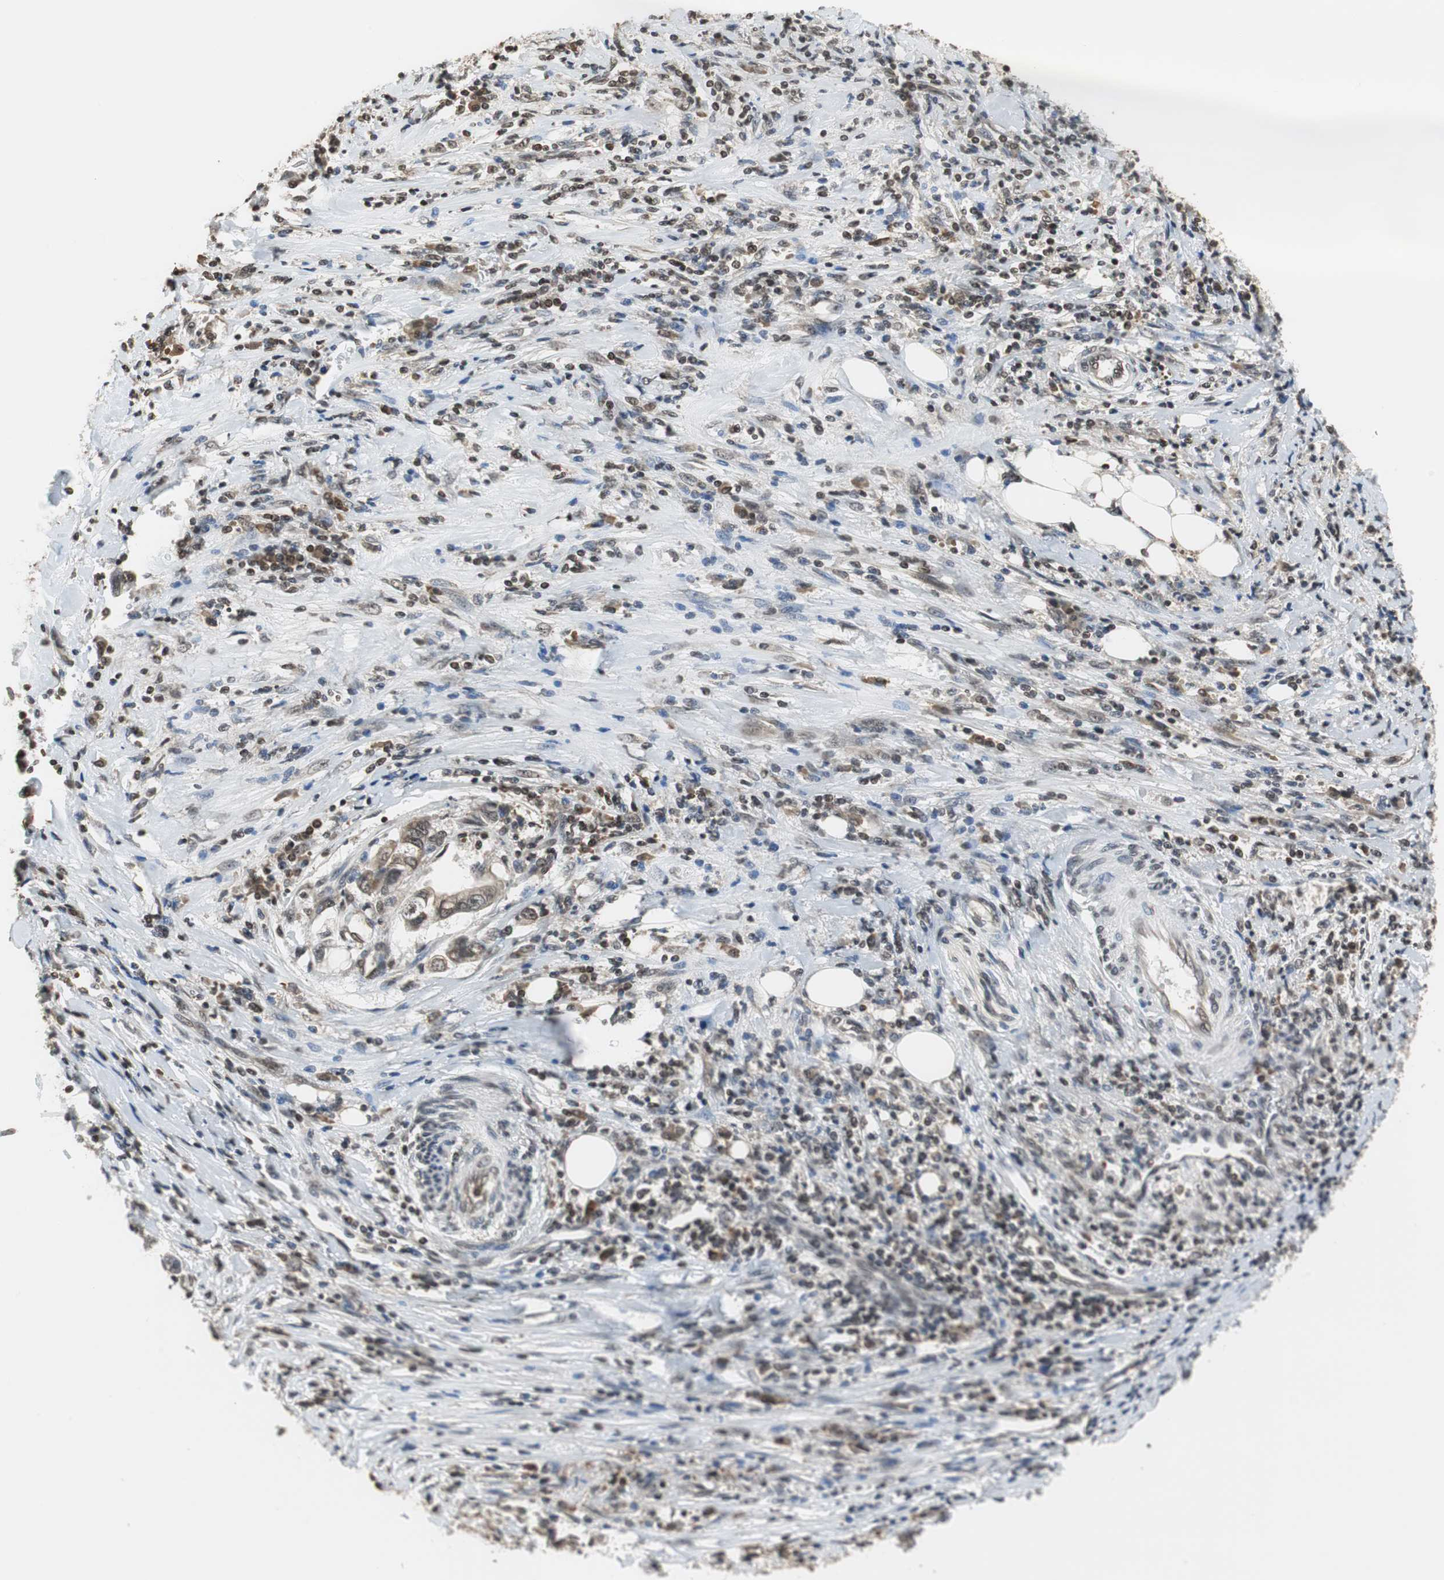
{"staining": {"intensity": "weak", "quantity": ">75%", "location": "cytoplasmic/membranous,nuclear"}, "tissue": "stomach cancer", "cell_type": "Tumor cells", "image_type": "cancer", "snomed": [{"axis": "morphology", "description": "Adenocarcinoma, NOS"}, {"axis": "topography", "description": "Stomach"}], "caption": "Approximately >75% of tumor cells in stomach cancer (adenocarcinoma) show weak cytoplasmic/membranous and nuclear protein positivity as visualized by brown immunohistochemical staining.", "gene": "REST", "patient": {"sex": "male", "age": 62}}